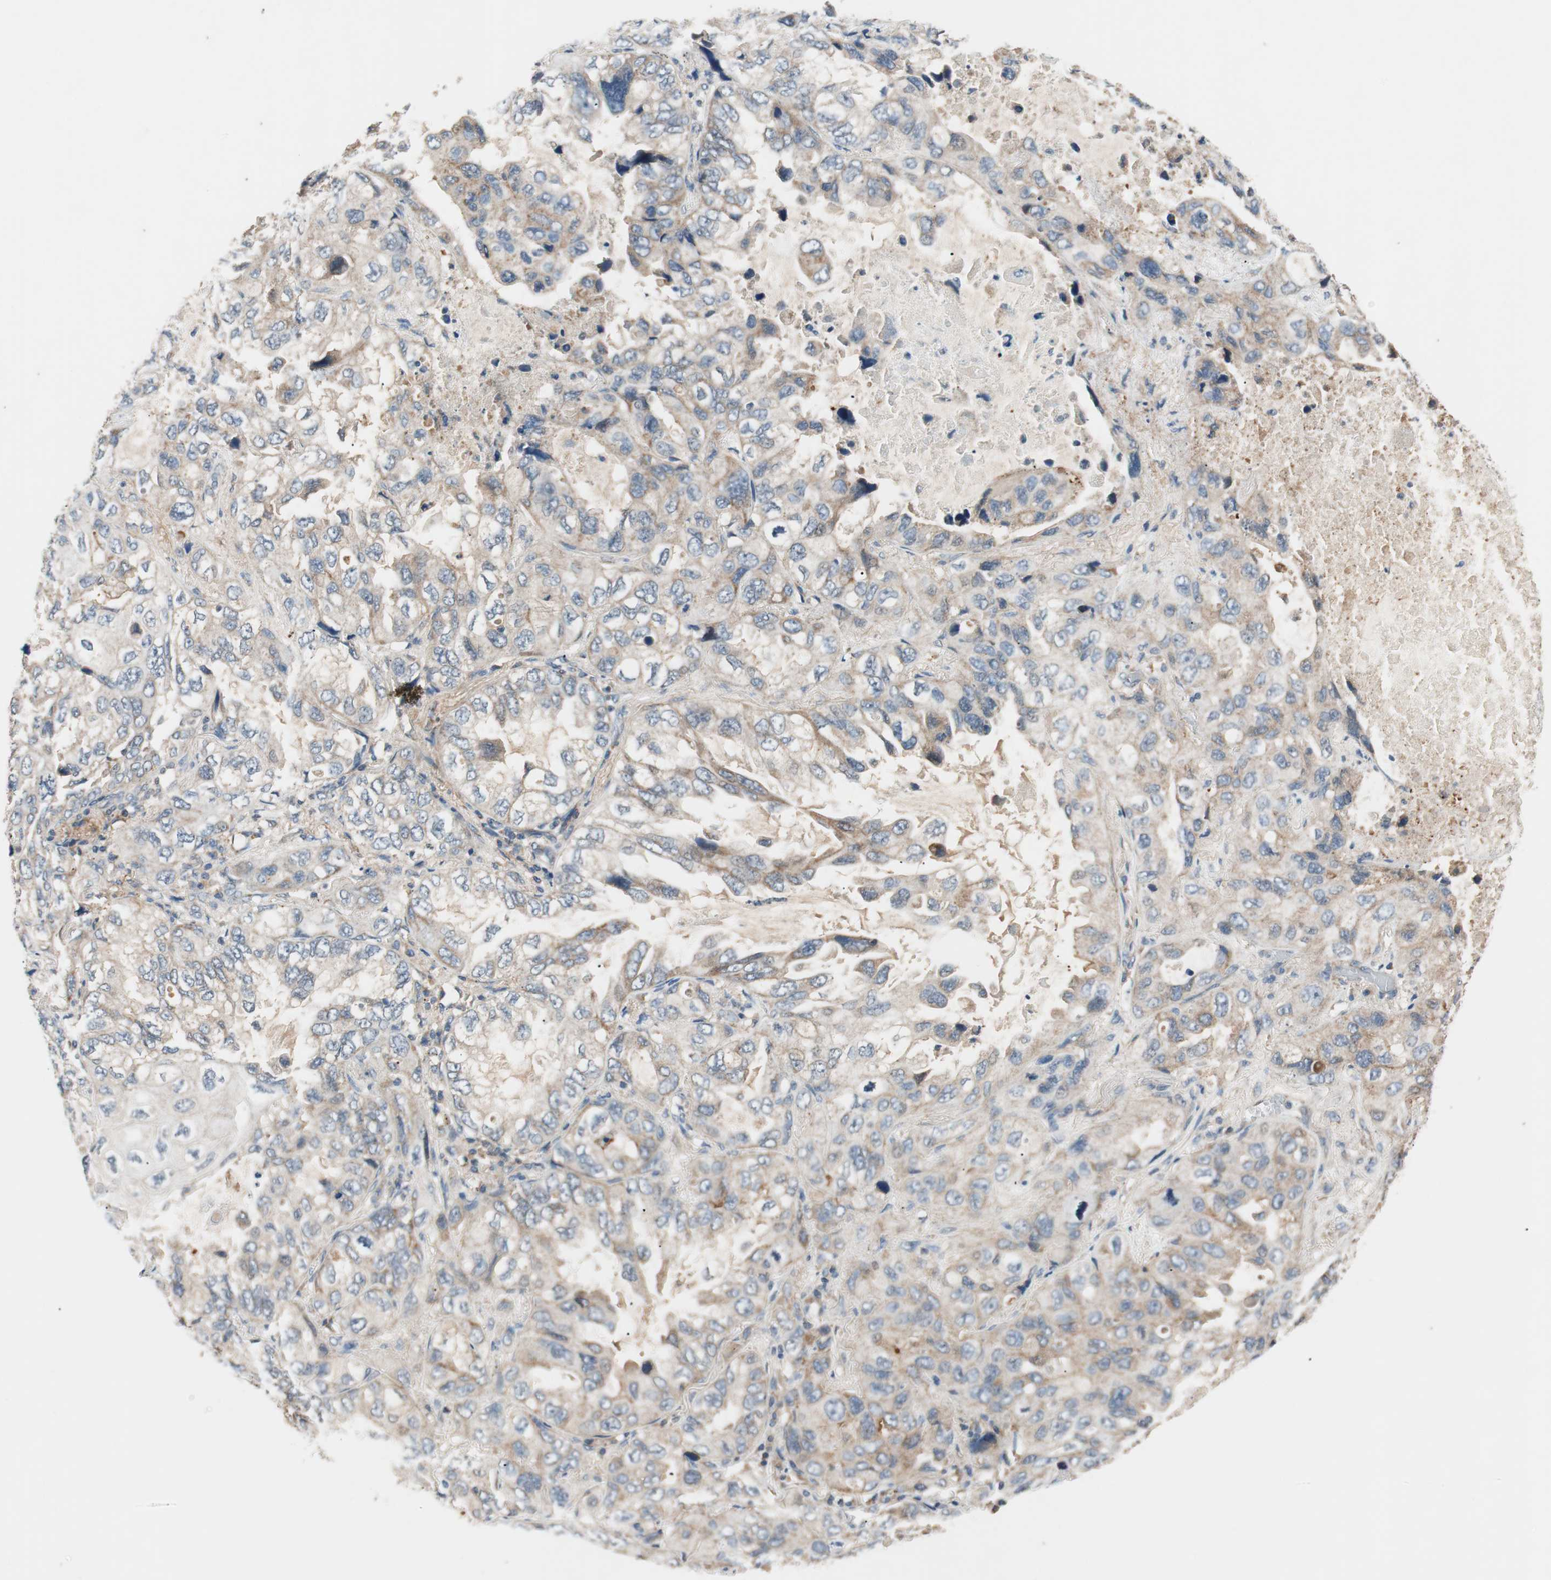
{"staining": {"intensity": "weak", "quantity": "25%-75%", "location": "cytoplasmic/membranous"}, "tissue": "lung cancer", "cell_type": "Tumor cells", "image_type": "cancer", "snomed": [{"axis": "morphology", "description": "Squamous cell carcinoma, NOS"}, {"axis": "topography", "description": "Lung"}], "caption": "This is an image of immunohistochemistry staining of lung cancer (squamous cell carcinoma), which shows weak staining in the cytoplasmic/membranous of tumor cells.", "gene": "HPN", "patient": {"sex": "female", "age": 73}}